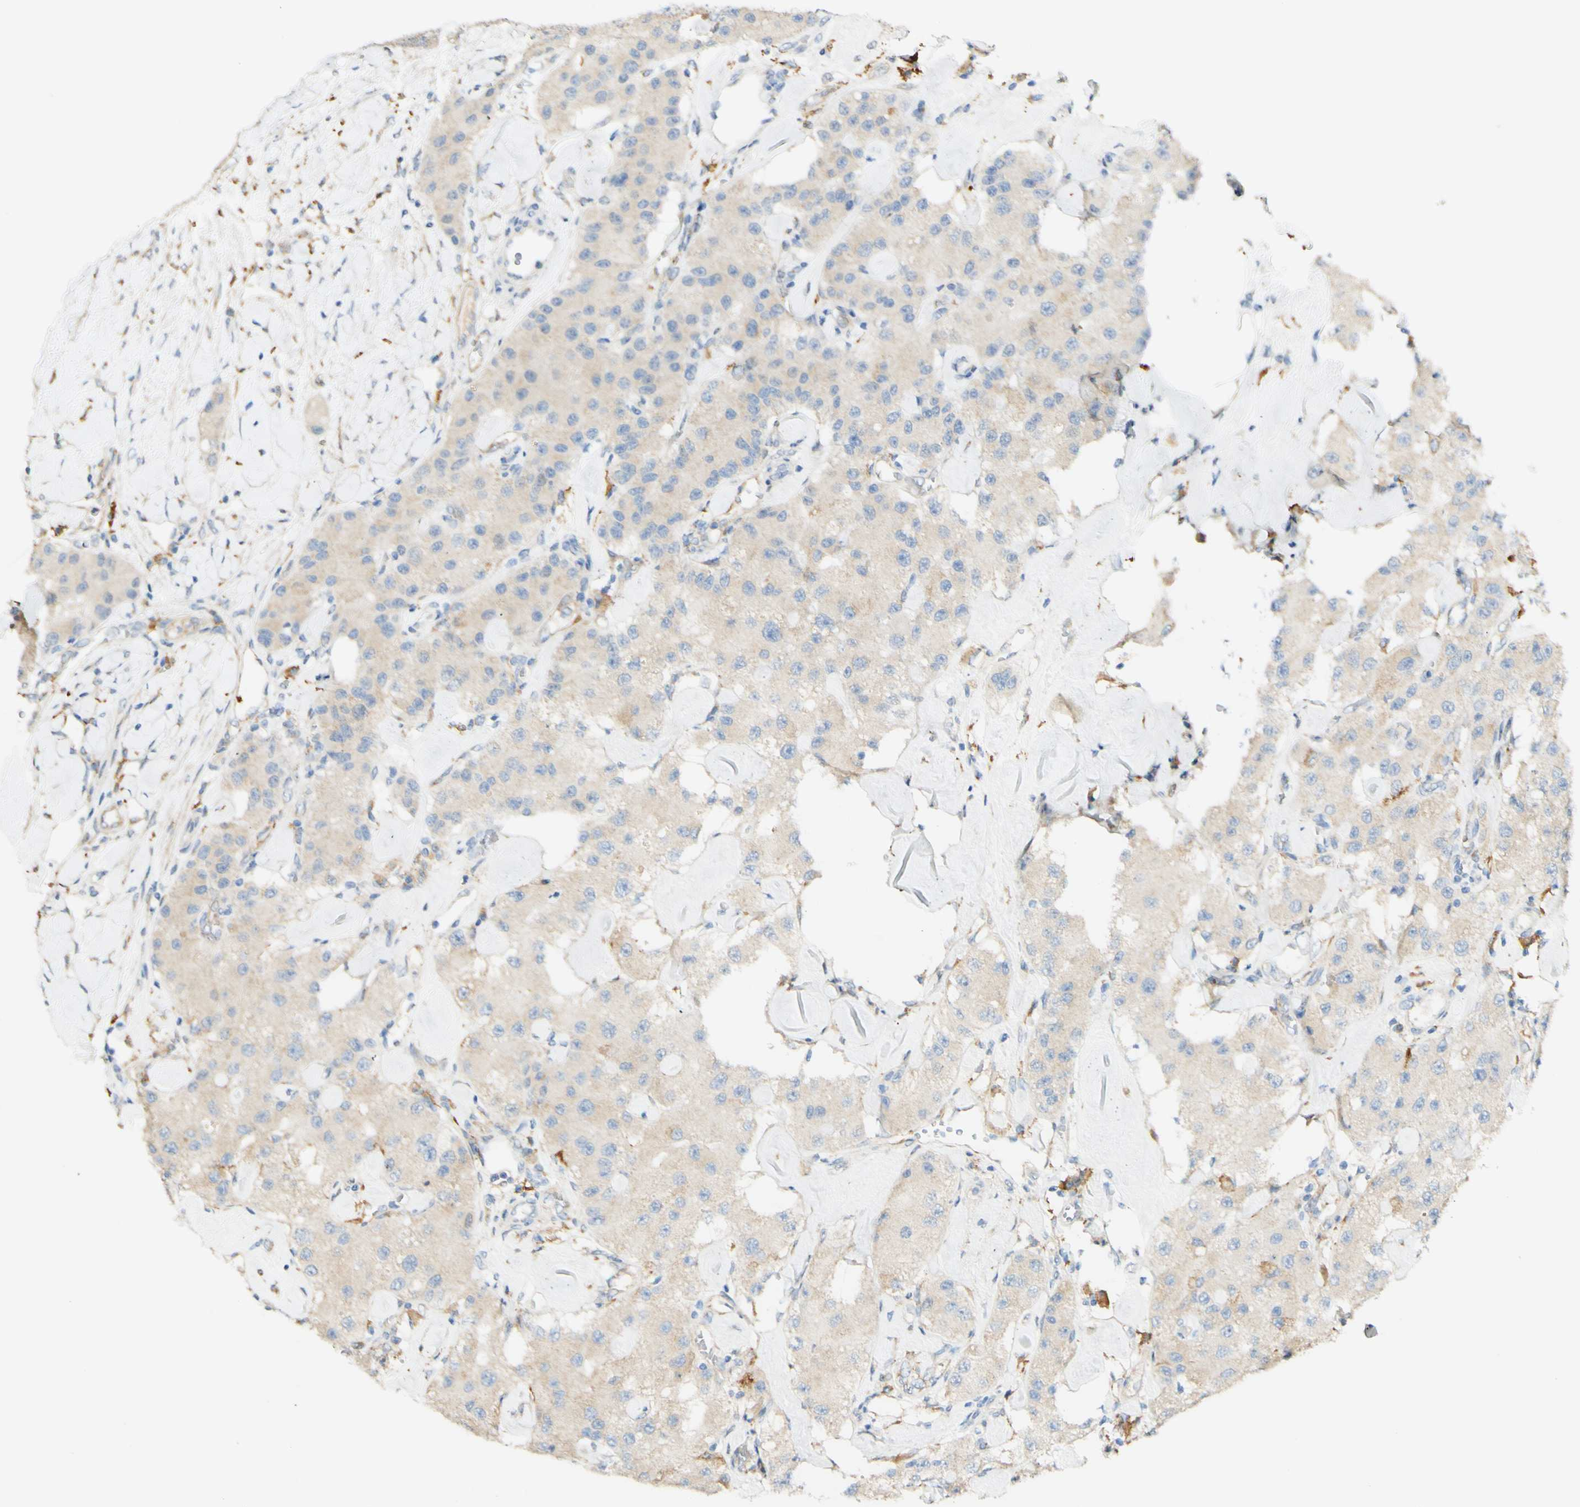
{"staining": {"intensity": "weak", "quantity": ">75%", "location": "cytoplasmic/membranous"}, "tissue": "carcinoid", "cell_type": "Tumor cells", "image_type": "cancer", "snomed": [{"axis": "morphology", "description": "Carcinoid, malignant, NOS"}, {"axis": "topography", "description": "Pancreas"}], "caption": "High-power microscopy captured an IHC photomicrograph of malignant carcinoid, revealing weak cytoplasmic/membranous expression in approximately >75% of tumor cells.", "gene": "FCGRT", "patient": {"sex": "male", "age": 41}}